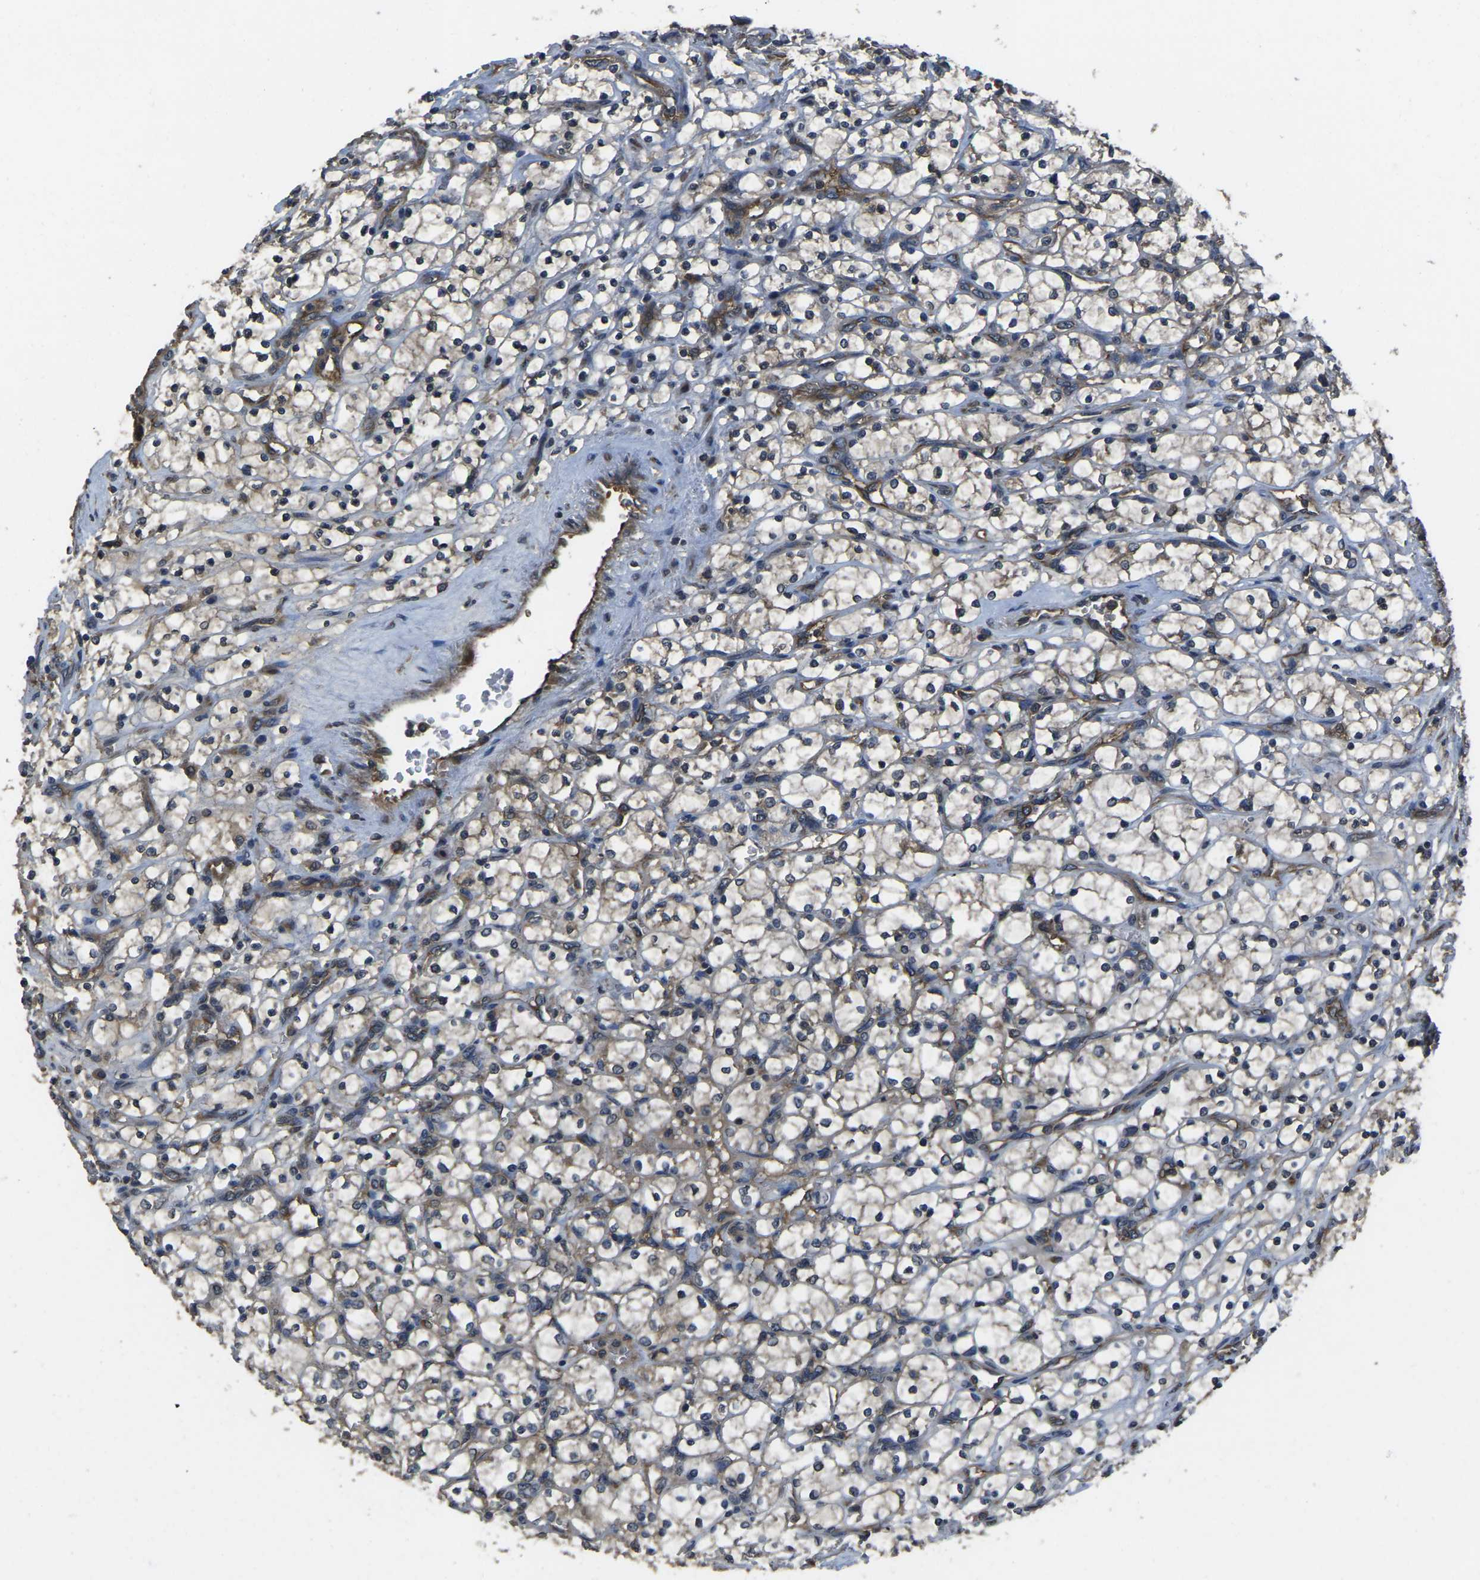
{"staining": {"intensity": "moderate", "quantity": ">75%", "location": "cytoplasmic/membranous"}, "tissue": "renal cancer", "cell_type": "Tumor cells", "image_type": "cancer", "snomed": [{"axis": "morphology", "description": "Adenocarcinoma, NOS"}, {"axis": "topography", "description": "Kidney"}], "caption": "Adenocarcinoma (renal) stained with DAB (3,3'-diaminobenzidine) IHC exhibits medium levels of moderate cytoplasmic/membranous positivity in about >75% of tumor cells.", "gene": "AIMP1", "patient": {"sex": "female", "age": 69}}